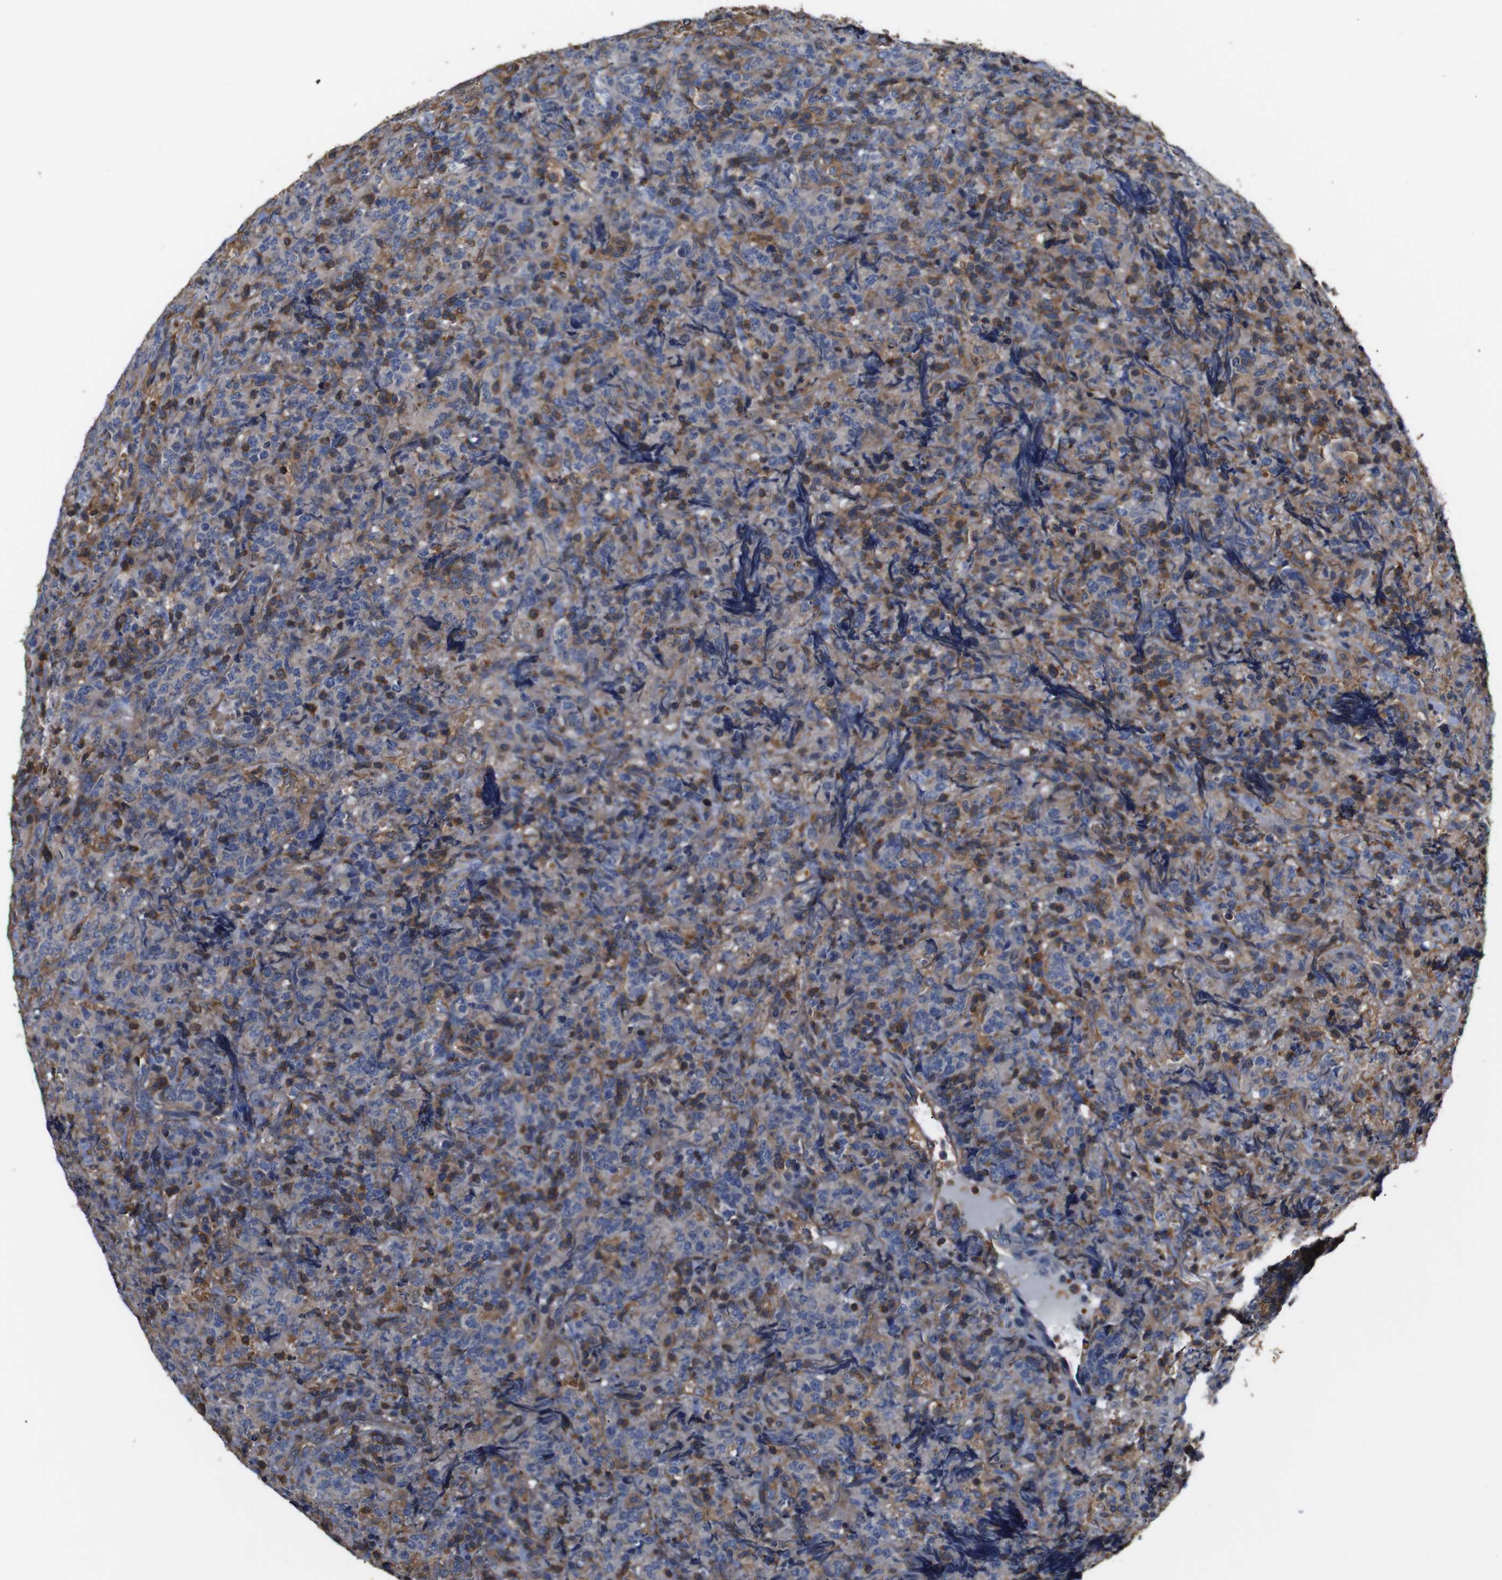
{"staining": {"intensity": "moderate", "quantity": "25%-75%", "location": "cytoplasmic/membranous"}, "tissue": "lymphoma", "cell_type": "Tumor cells", "image_type": "cancer", "snomed": [{"axis": "morphology", "description": "Malignant lymphoma, non-Hodgkin's type, High grade"}, {"axis": "topography", "description": "Tonsil"}], "caption": "Lymphoma was stained to show a protein in brown. There is medium levels of moderate cytoplasmic/membranous expression in approximately 25%-75% of tumor cells.", "gene": "PI4KA", "patient": {"sex": "female", "age": 36}}